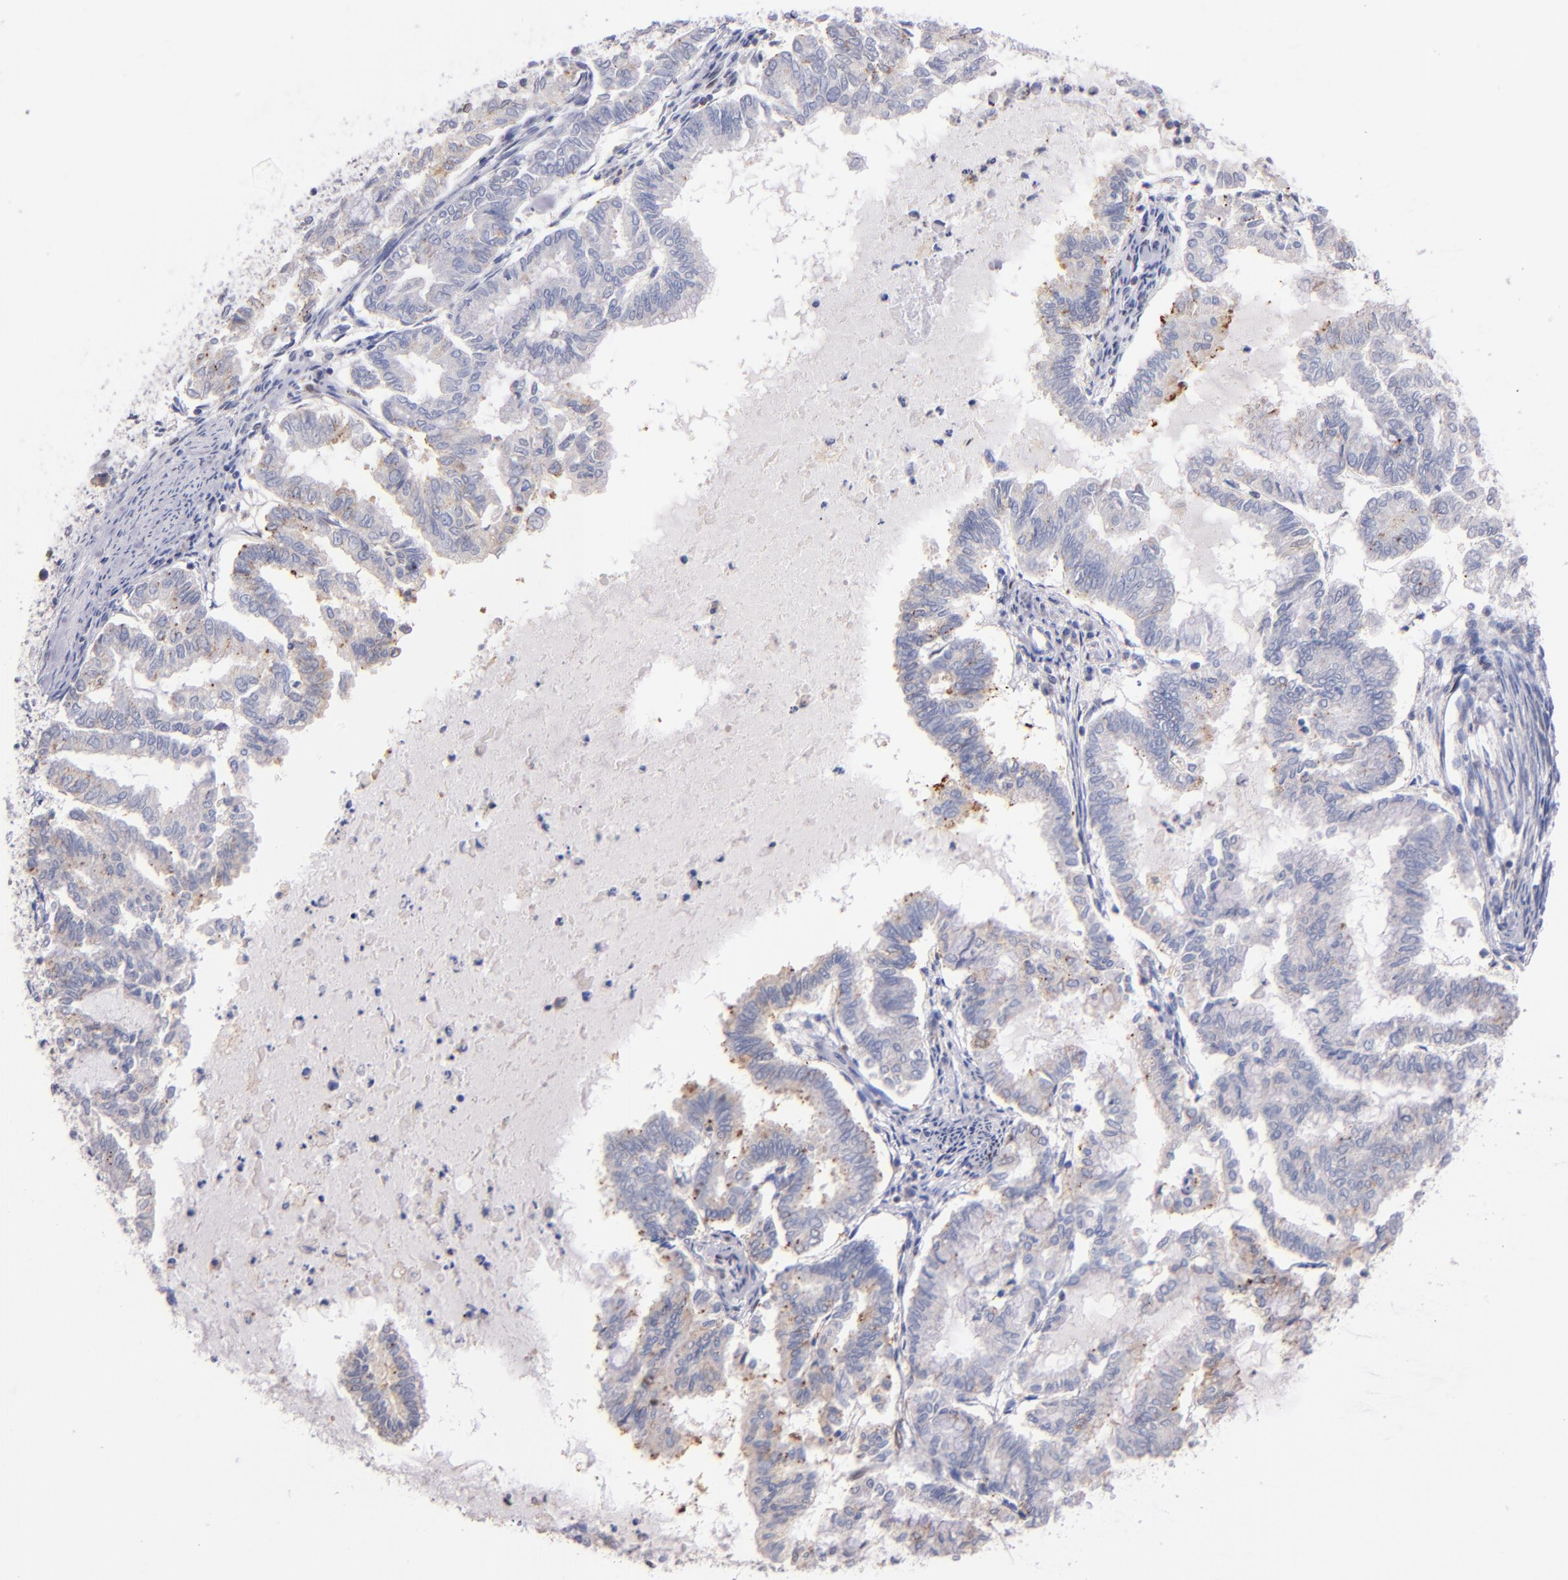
{"staining": {"intensity": "negative", "quantity": "none", "location": "none"}, "tissue": "endometrial cancer", "cell_type": "Tumor cells", "image_type": "cancer", "snomed": [{"axis": "morphology", "description": "Adenocarcinoma, NOS"}, {"axis": "topography", "description": "Endometrium"}], "caption": "A histopathology image of adenocarcinoma (endometrial) stained for a protein demonstrates no brown staining in tumor cells. (DAB (3,3'-diaminobenzidine) immunohistochemistry visualized using brightfield microscopy, high magnification).", "gene": "SRF", "patient": {"sex": "female", "age": 79}}